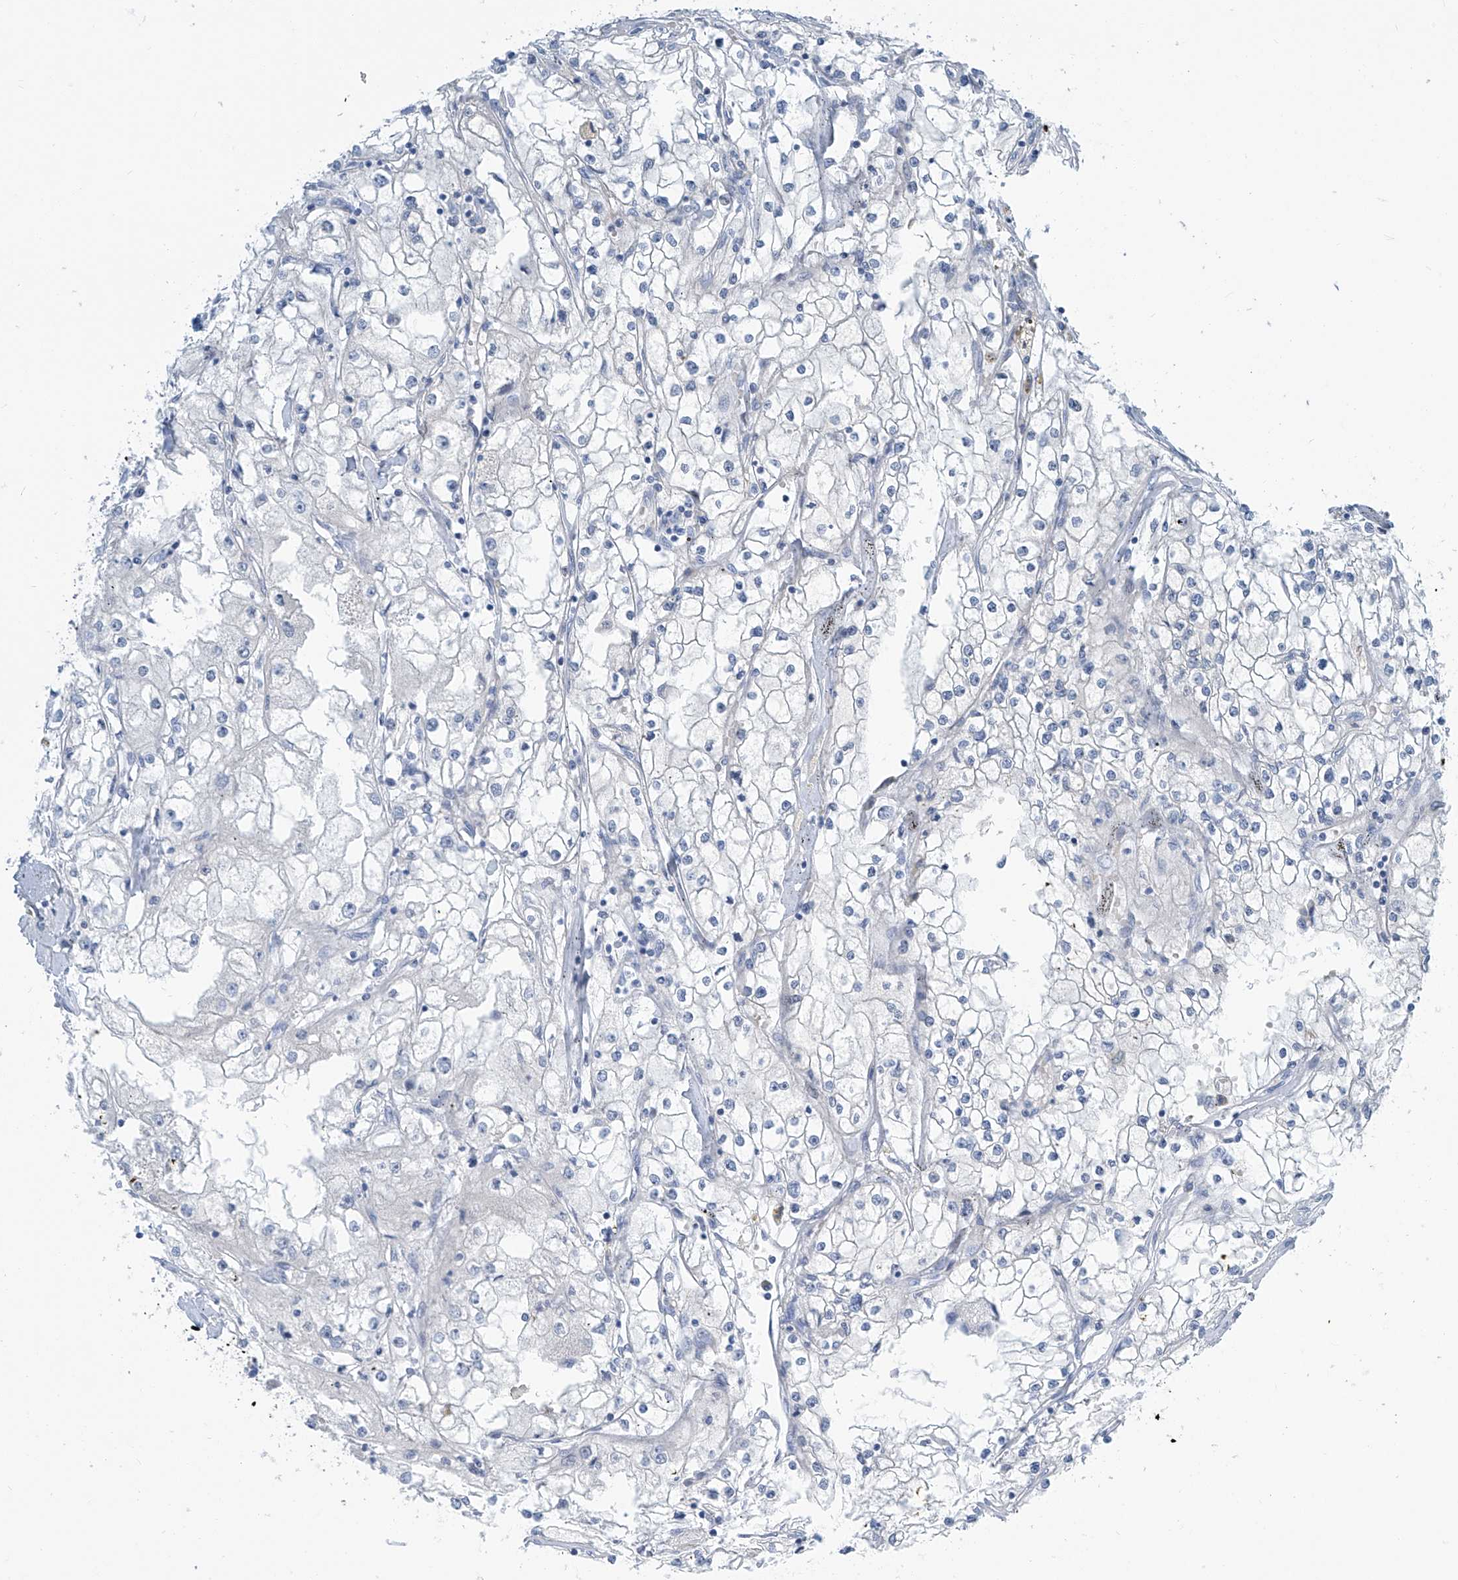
{"staining": {"intensity": "negative", "quantity": "none", "location": "none"}, "tissue": "renal cancer", "cell_type": "Tumor cells", "image_type": "cancer", "snomed": [{"axis": "morphology", "description": "Adenocarcinoma, NOS"}, {"axis": "topography", "description": "Kidney"}], "caption": "The image exhibits no significant positivity in tumor cells of renal adenocarcinoma. (Immunohistochemistry (ihc), brightfield microscopy, high magnification).", "gene": "SGO2", "patient": {"sex": "male", "age": 56}}